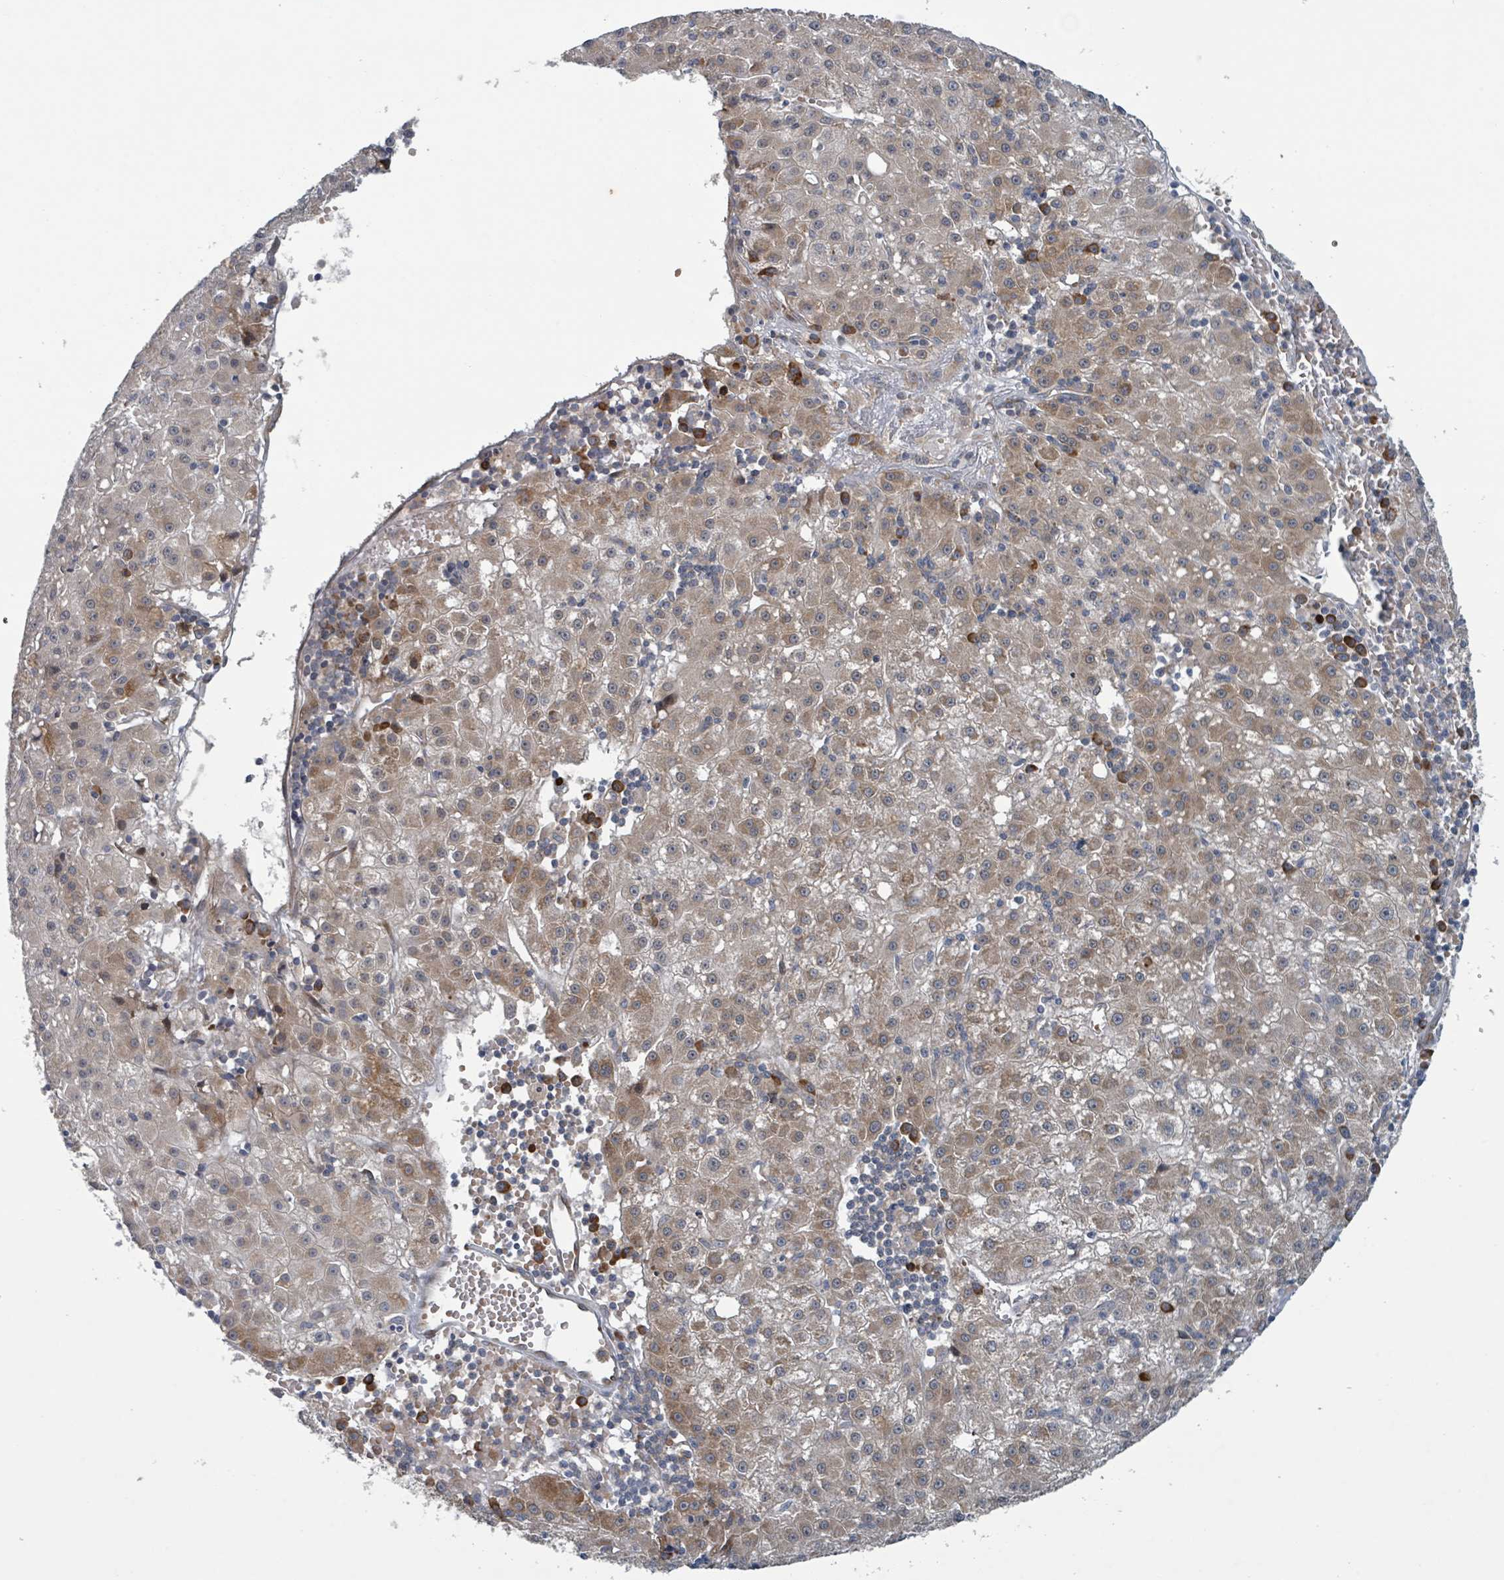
{"staining": {"intensity": "moderate", "quantity": ">75%", "location": "cytoplasmic/membranous"}, "tissue": "liver cancer", "cell_type": "Tumor cells", "image_type": "cancer", "snomed": [{"axis": "morphology", "description": "Carcinoma, Hepatocellular, NOS"}, {"axis": "topography", "description": "Liver"}], "caption": "Protein expression analysis of human liver cancer reveals moderate cytoplasmic/membranous positivity in about >75% of tumor cells. Immunohistochemistry stains the protein in brown and the nuclei are stained blue.", "gene": "OR51E1", "patient": {"sex": "male", "age": 76}}